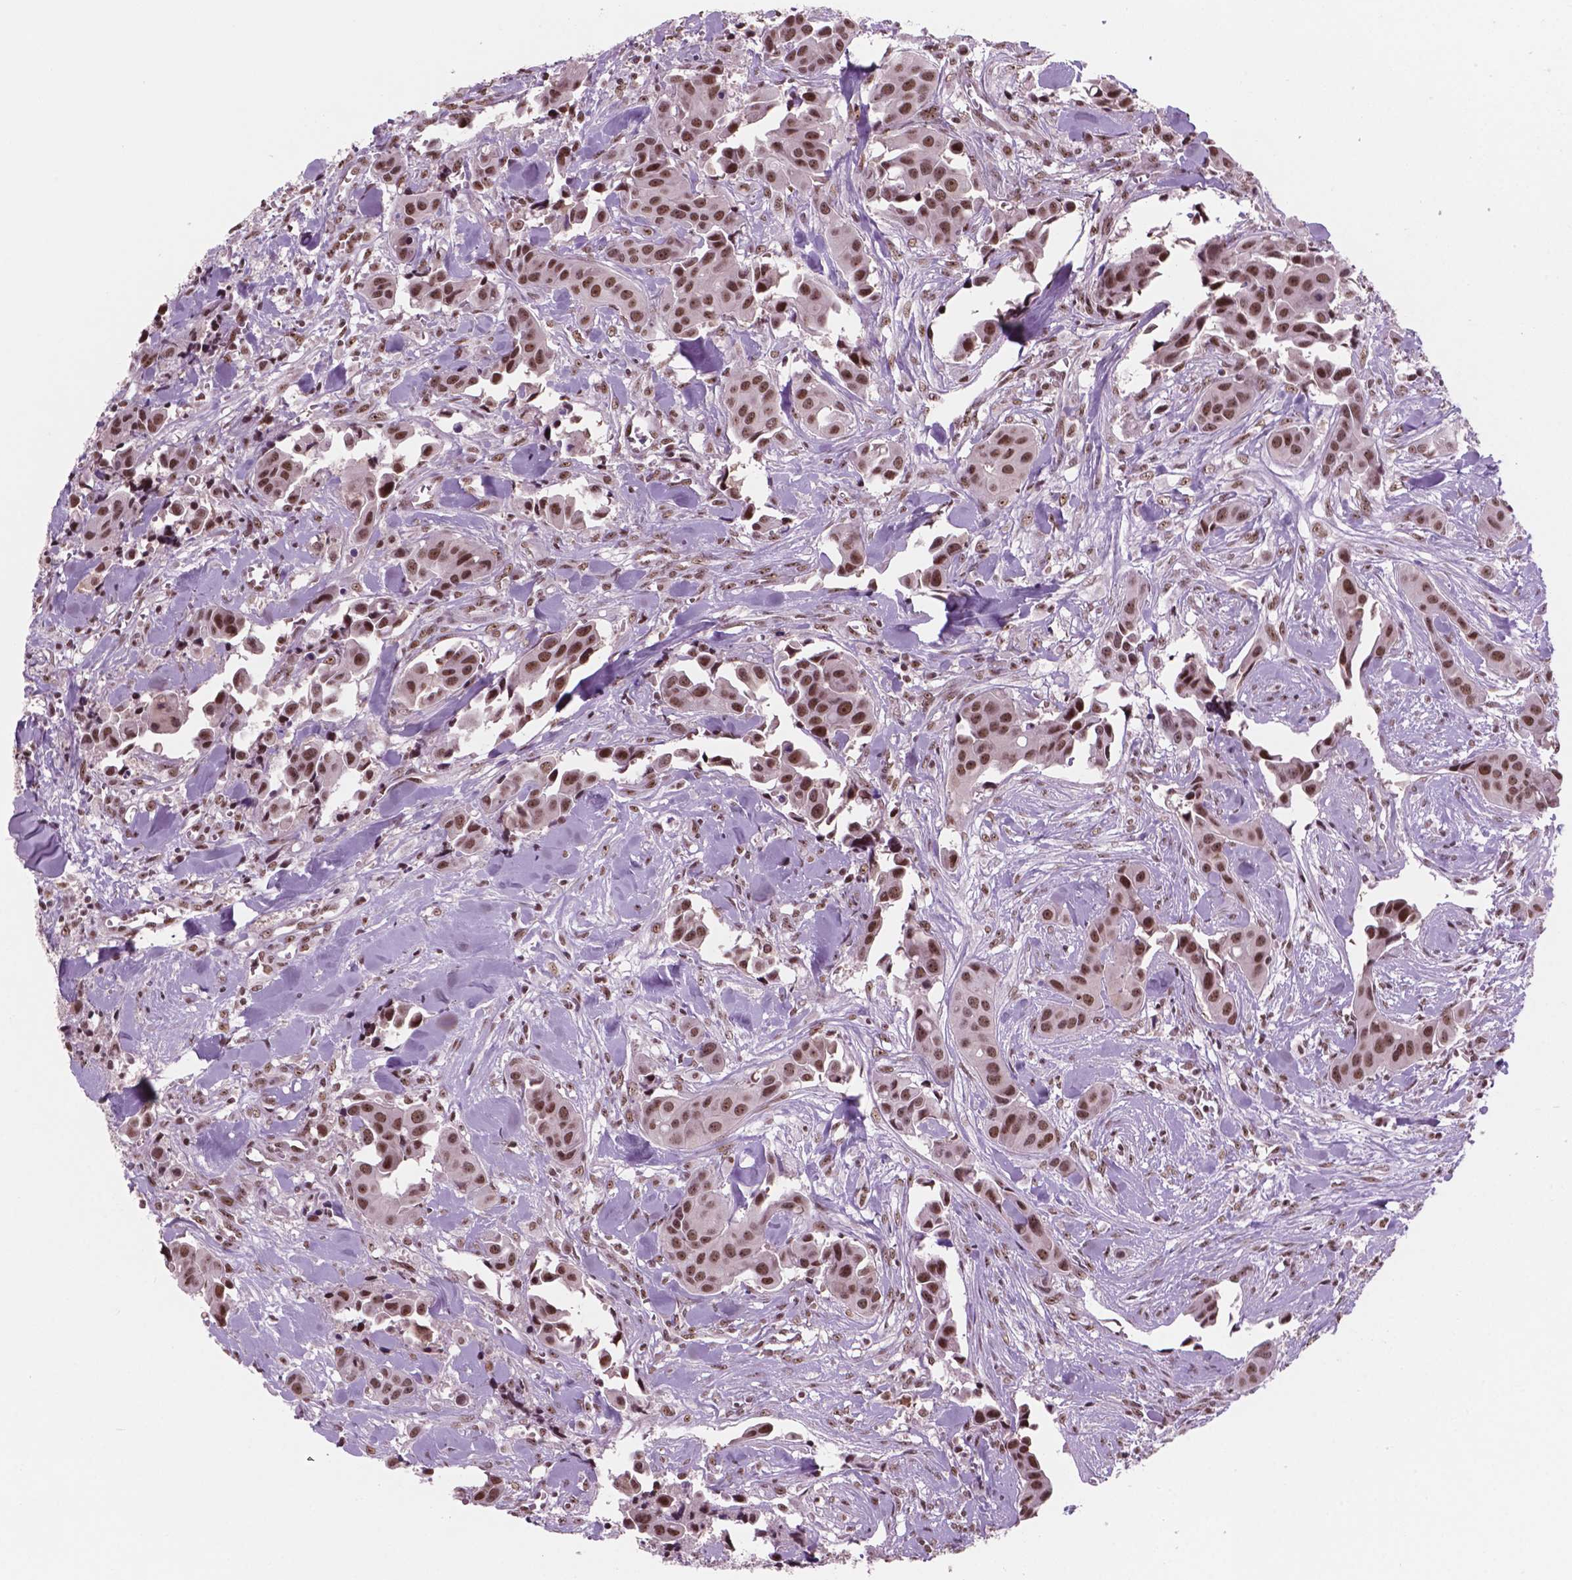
{"staining": {"intensity": "strong", "quantity": ">75%", "location": "nuclear"}, "tissue": "head and neck cancer", "cell_type": "Tumor cells", "image_type": "cancer", "snomed": [{"axis": "morphology", "description": "Adenocarcinoma, NOS"}, {"axis": "topography", "description": "Head-Neck"}], "caption": "This is a photomicrograph of immunohistochemistry staining of adenocarcinoma (head and neck), which shows strong positivity in the nuclear of tumor cells.", "gene": "POLR2E", "patient": {"sex": "male", "age": 76}}